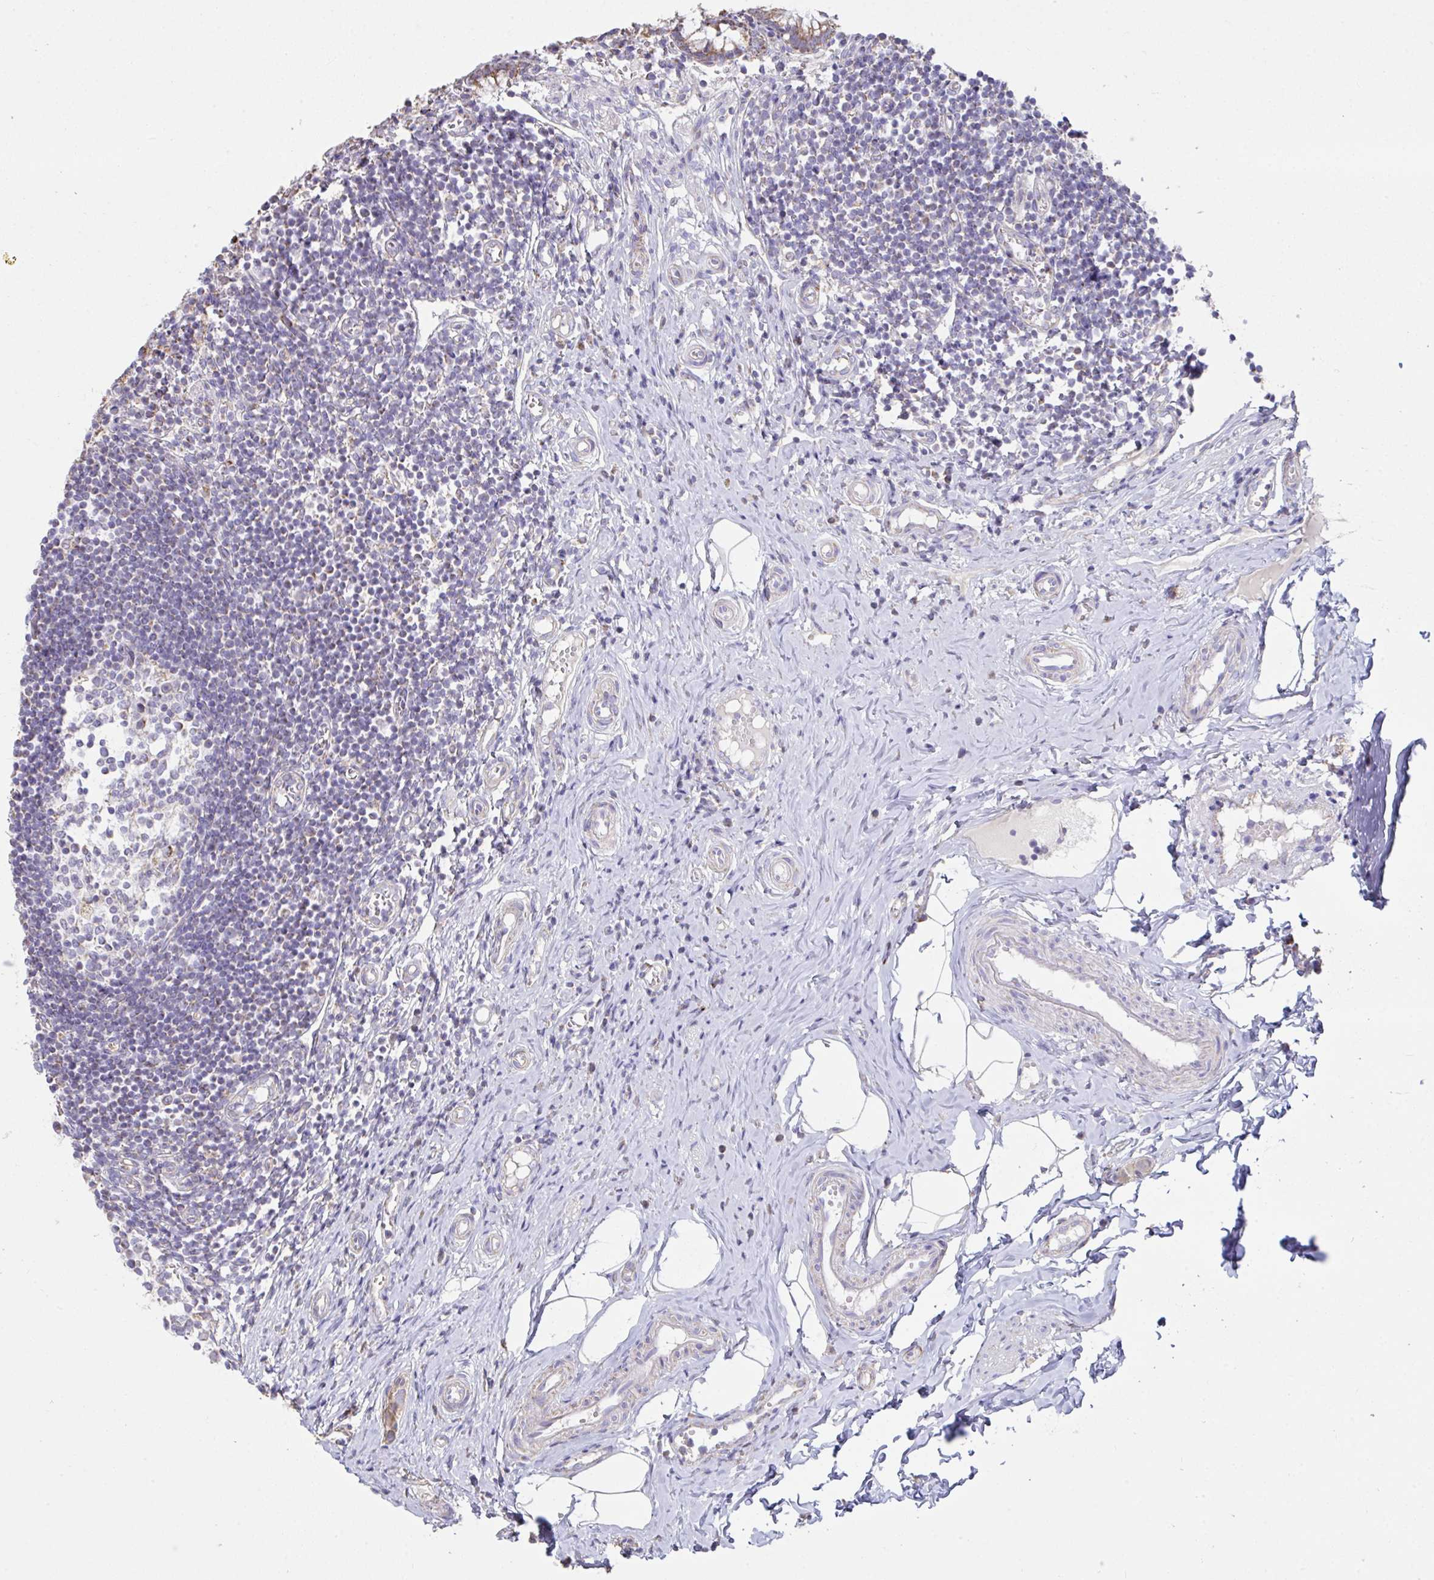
{"staining": {"intensity": "strong", "quantity": ">75%", "location": "cytoplasmic/membranous"}, "tissue": "appendix", "cell_type": "Glandular cells", "image_type": "normal", "snomed": [{"axis": "morphology", "description": "Normal tissue, NOS"}, {"axis": "topography", "description": "Appendix"}], "caption": "Immunohistochemical staining of normal appendix shows >75% levels of strong cytoplasmic/membranous protein expression in approximately >75% of glandular cells. (DAB (3,3'-diaminobenzidine) = brown stain, brightfield microscopy at high magnification).", "gene": "DOK7", "patient": {"sex": "female", "age": 17}}